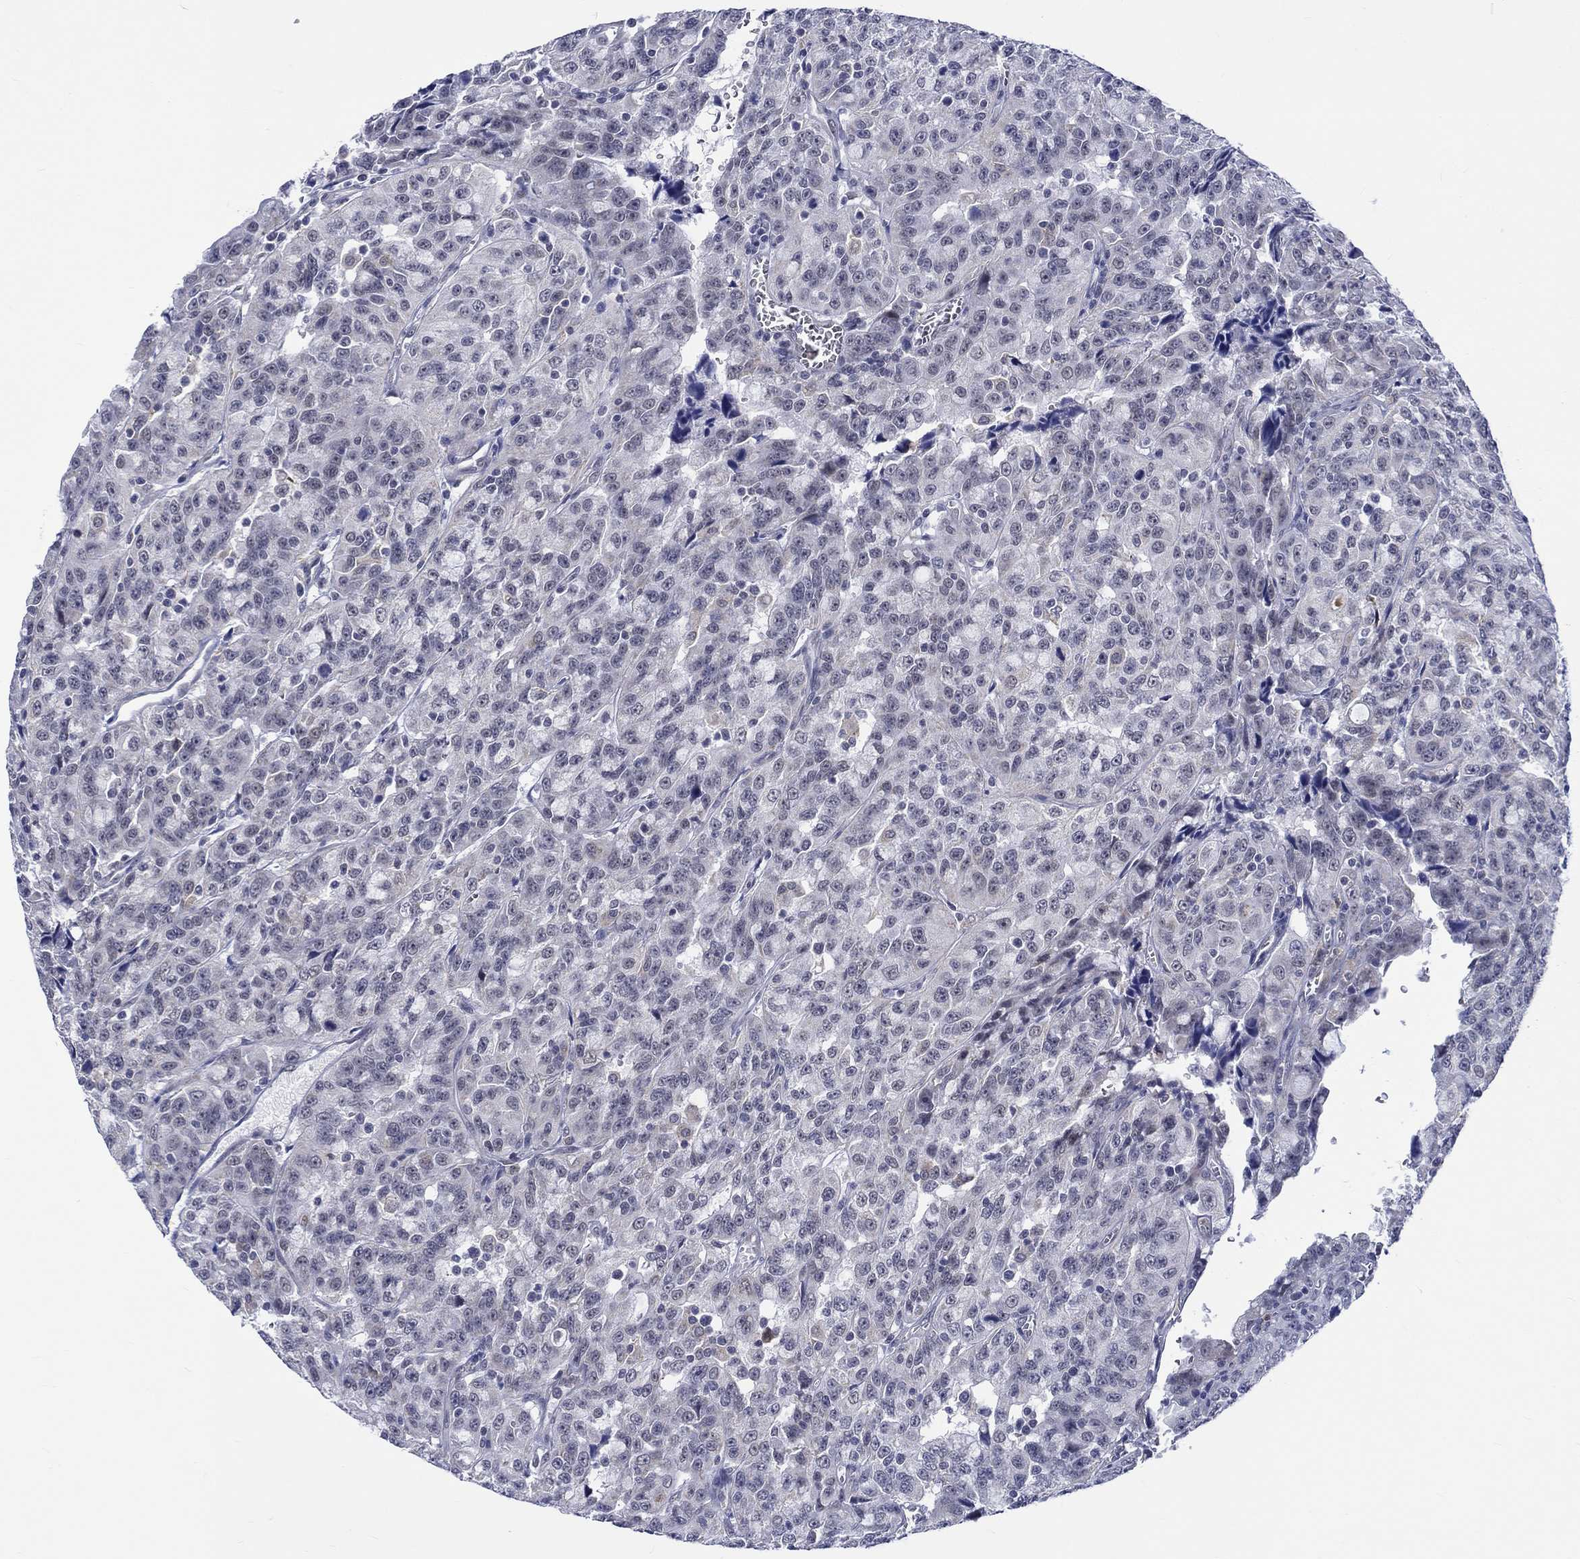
{"staining": {"intensity": "negative", "quantity": "none", "location": "none"}, "tissue": "urothelial cancer", "cell_type": "Tumor cells", "image_type": "cancer", "snomed": [{"axis": "morphology", "description": "Urothelial carcinoma, NOS"}, {"axis": "morphology", "description": "Urothelial carcinoma, High grade"}, {"axis": "topography", "description": "Urinary bladder"}], "caption": "Tumor cells show no significant protein expression in transitional cell carcinoma.", "gene": "ST6GALNAC1", "patient": {"sex": "female", "age": 73}}